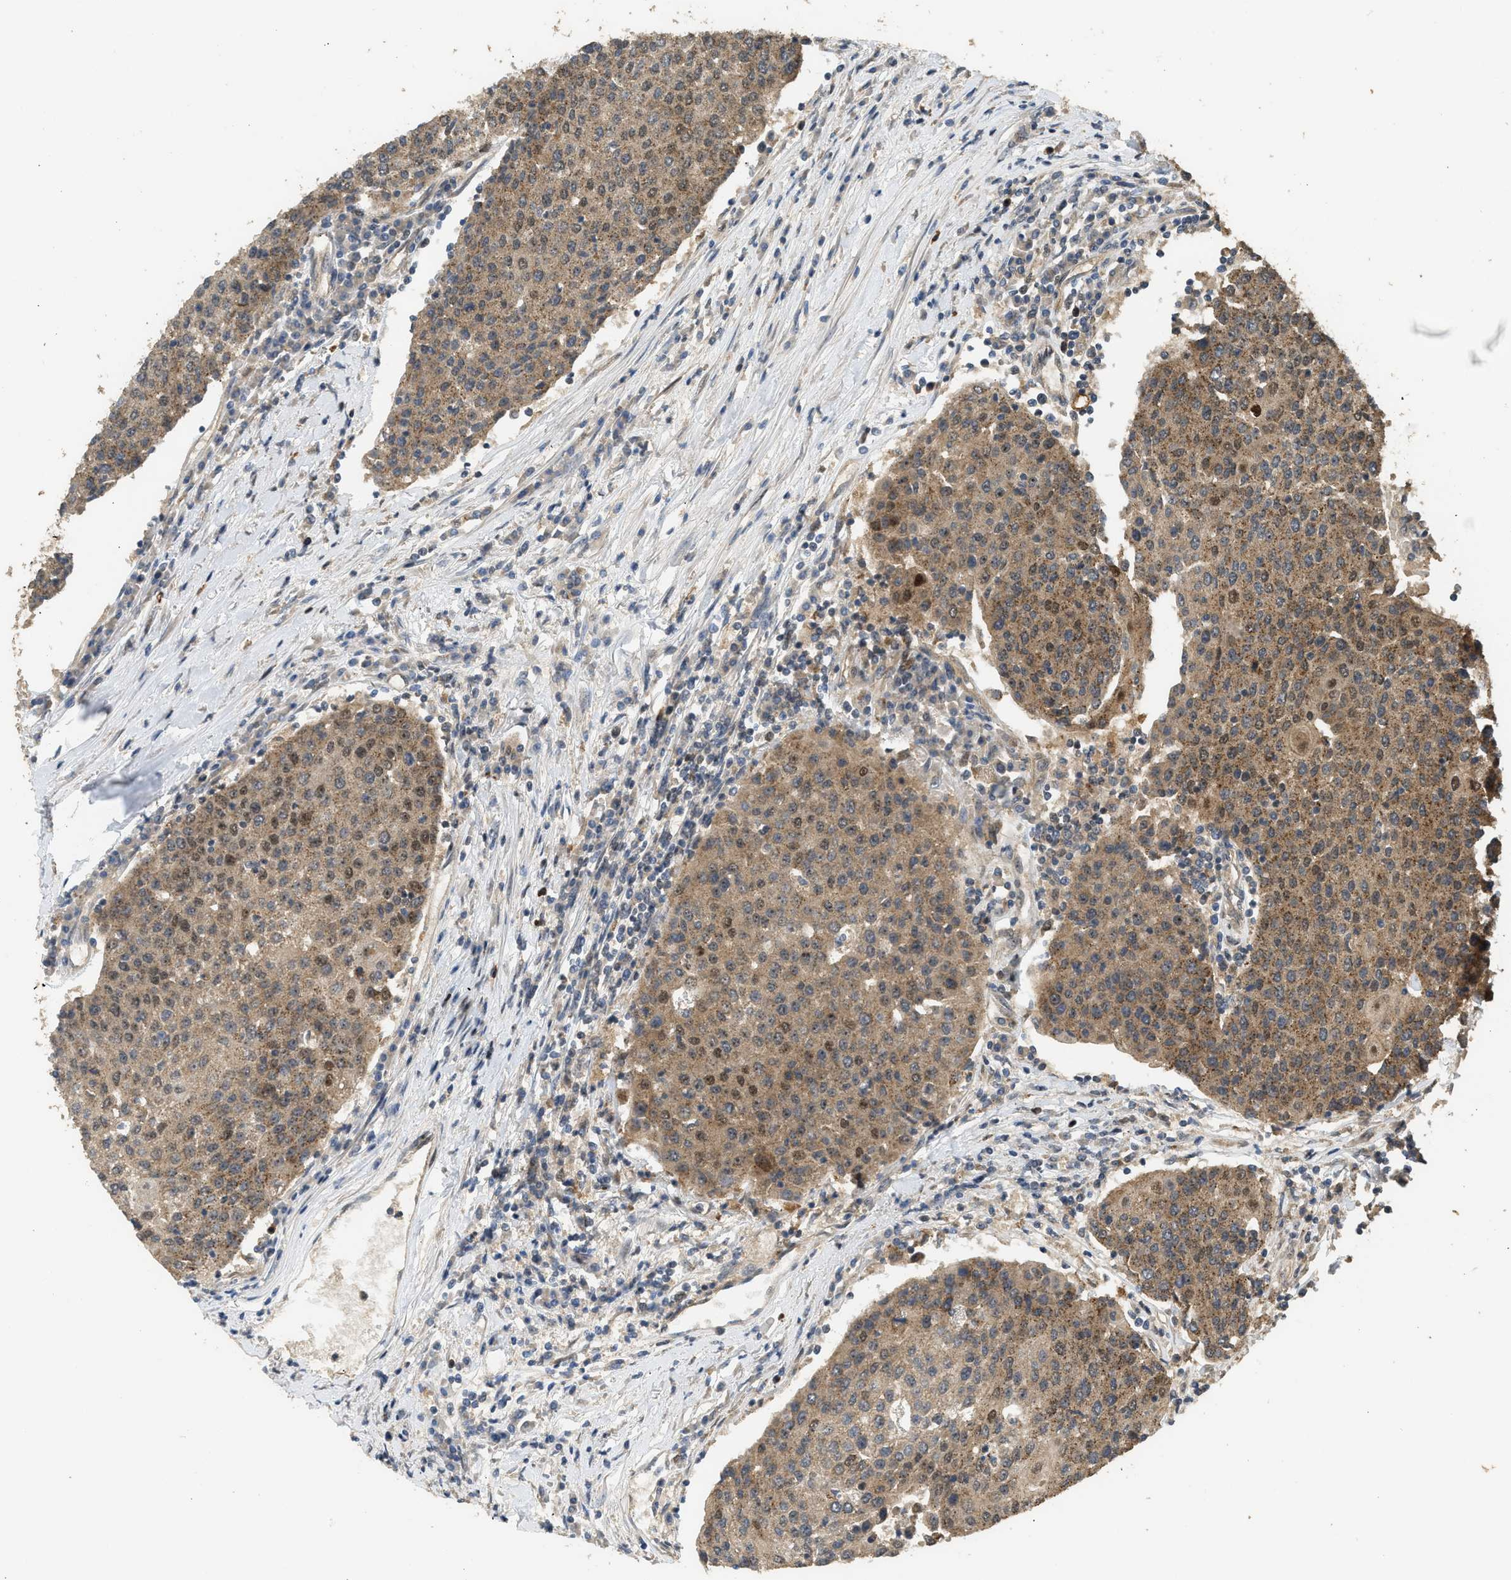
{"staining": {"intensity": "moderate", "quantity": ">75%", "location": "cytoplasmic/membranous"}, "tissue": "urothelial cancer", "cell_type": "Tumor cells", "image_type": "cancer", "snomed": [{"axis": "morphology", "description": "Urothelial carcinoma, High grade"}, {"axis": "topography", "description": "Urinary bladder"}], "caption": "Immunohistochemical staining of urothelial carcinoma (high-grade) reveals medium levels of moderate cytoplasmic/membranous protein staining in about >75% of tumor cells.", "gene": "GET1", "patient": {"sex": "female", "age": 85}}